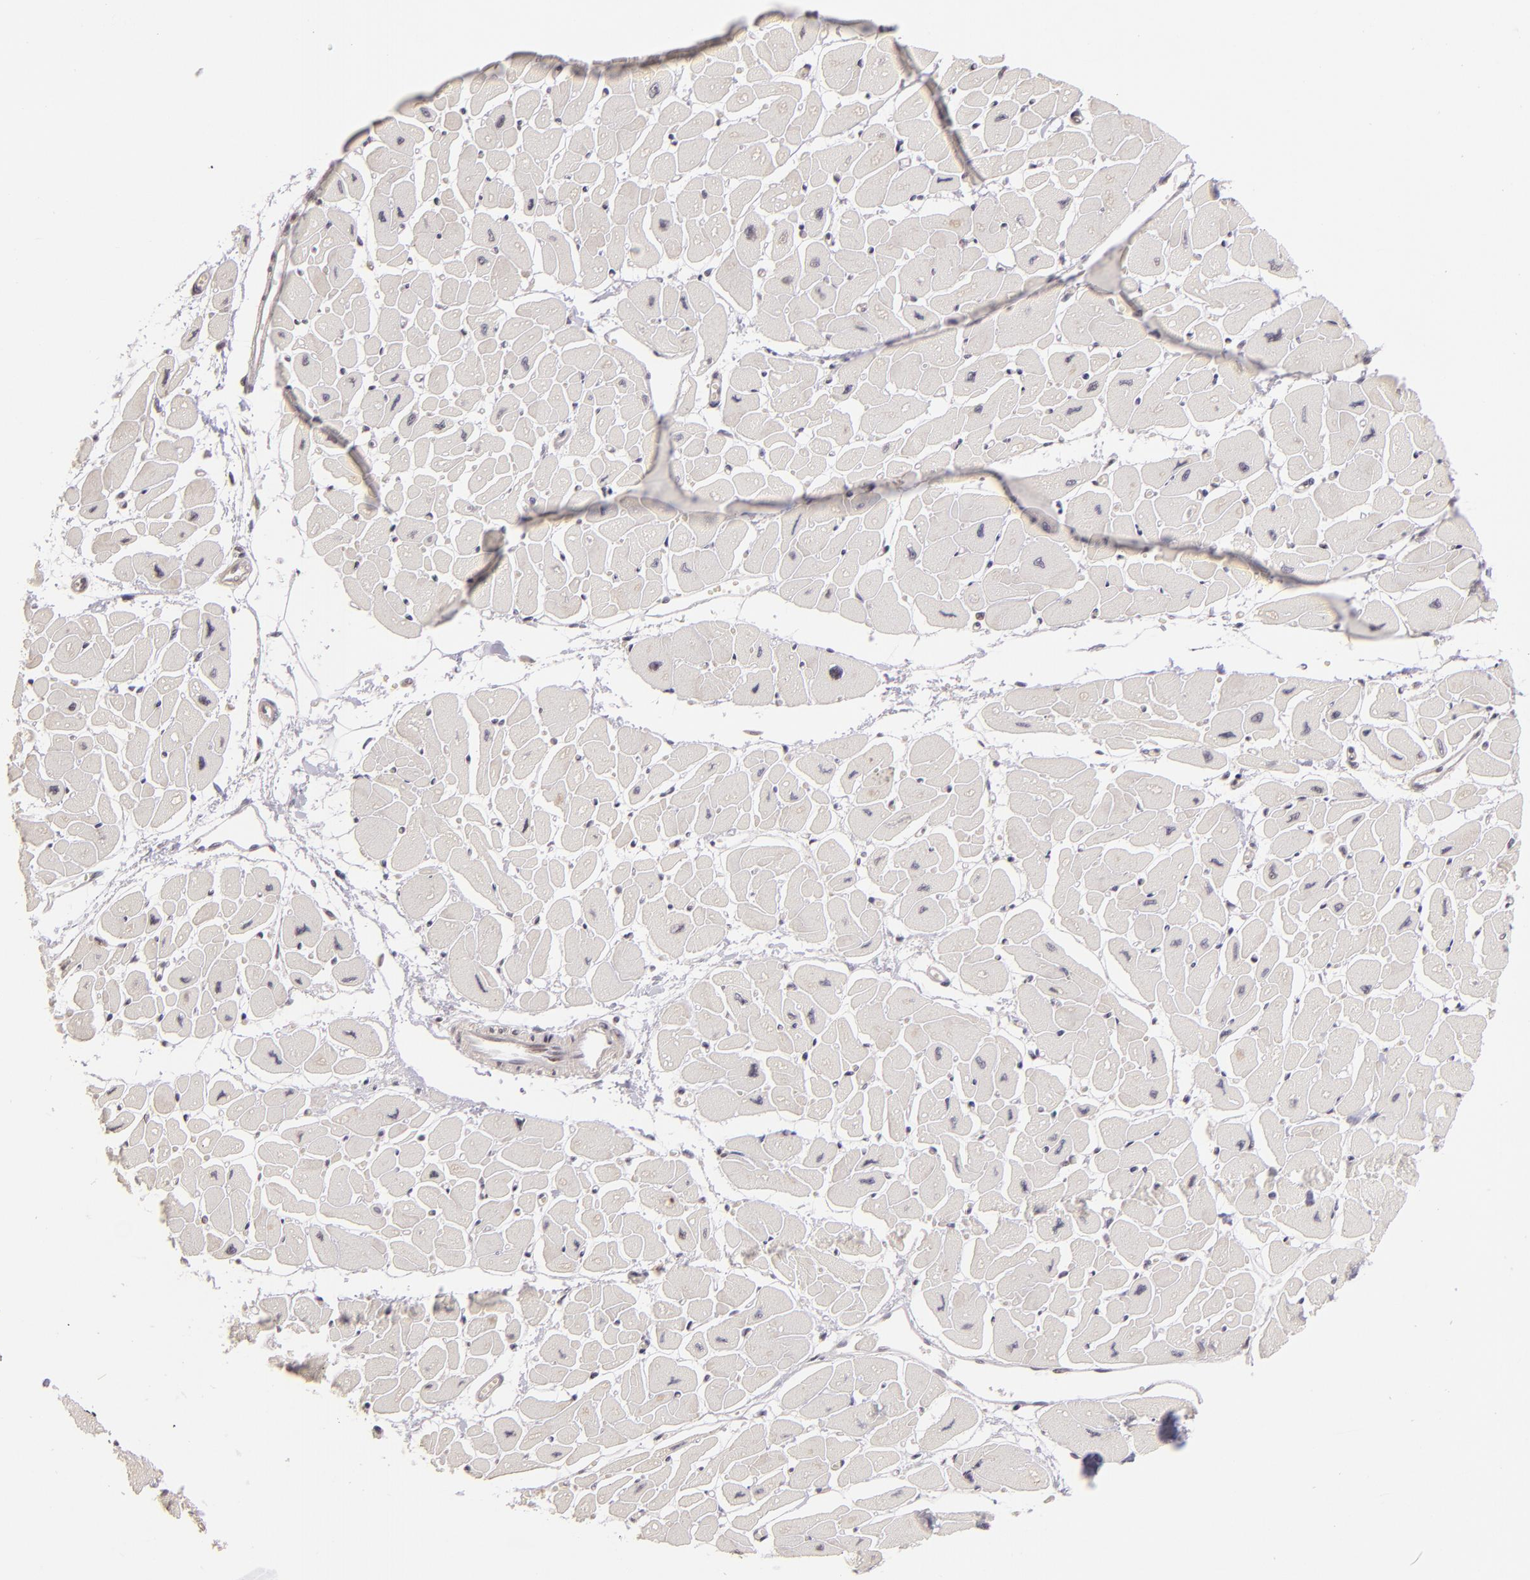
{"staining": {"intensity": "weak", "quantity": "<25%", "location": "nuclear"}, "tissue": "heart muscle", "cell_type": "Cardiomyocytes", "image_type": "normal", "snomed": [{"axis": "morphology", "description": "Normal tissue, NOS"}, {"axis": "topography", "description": "Heart"}], "caption": "The photomicrograph reveals no staining of cardiomyocytes in normal heart muscle.", "gene": "RARB", "patient": {"sex": "female", "age": 54}}